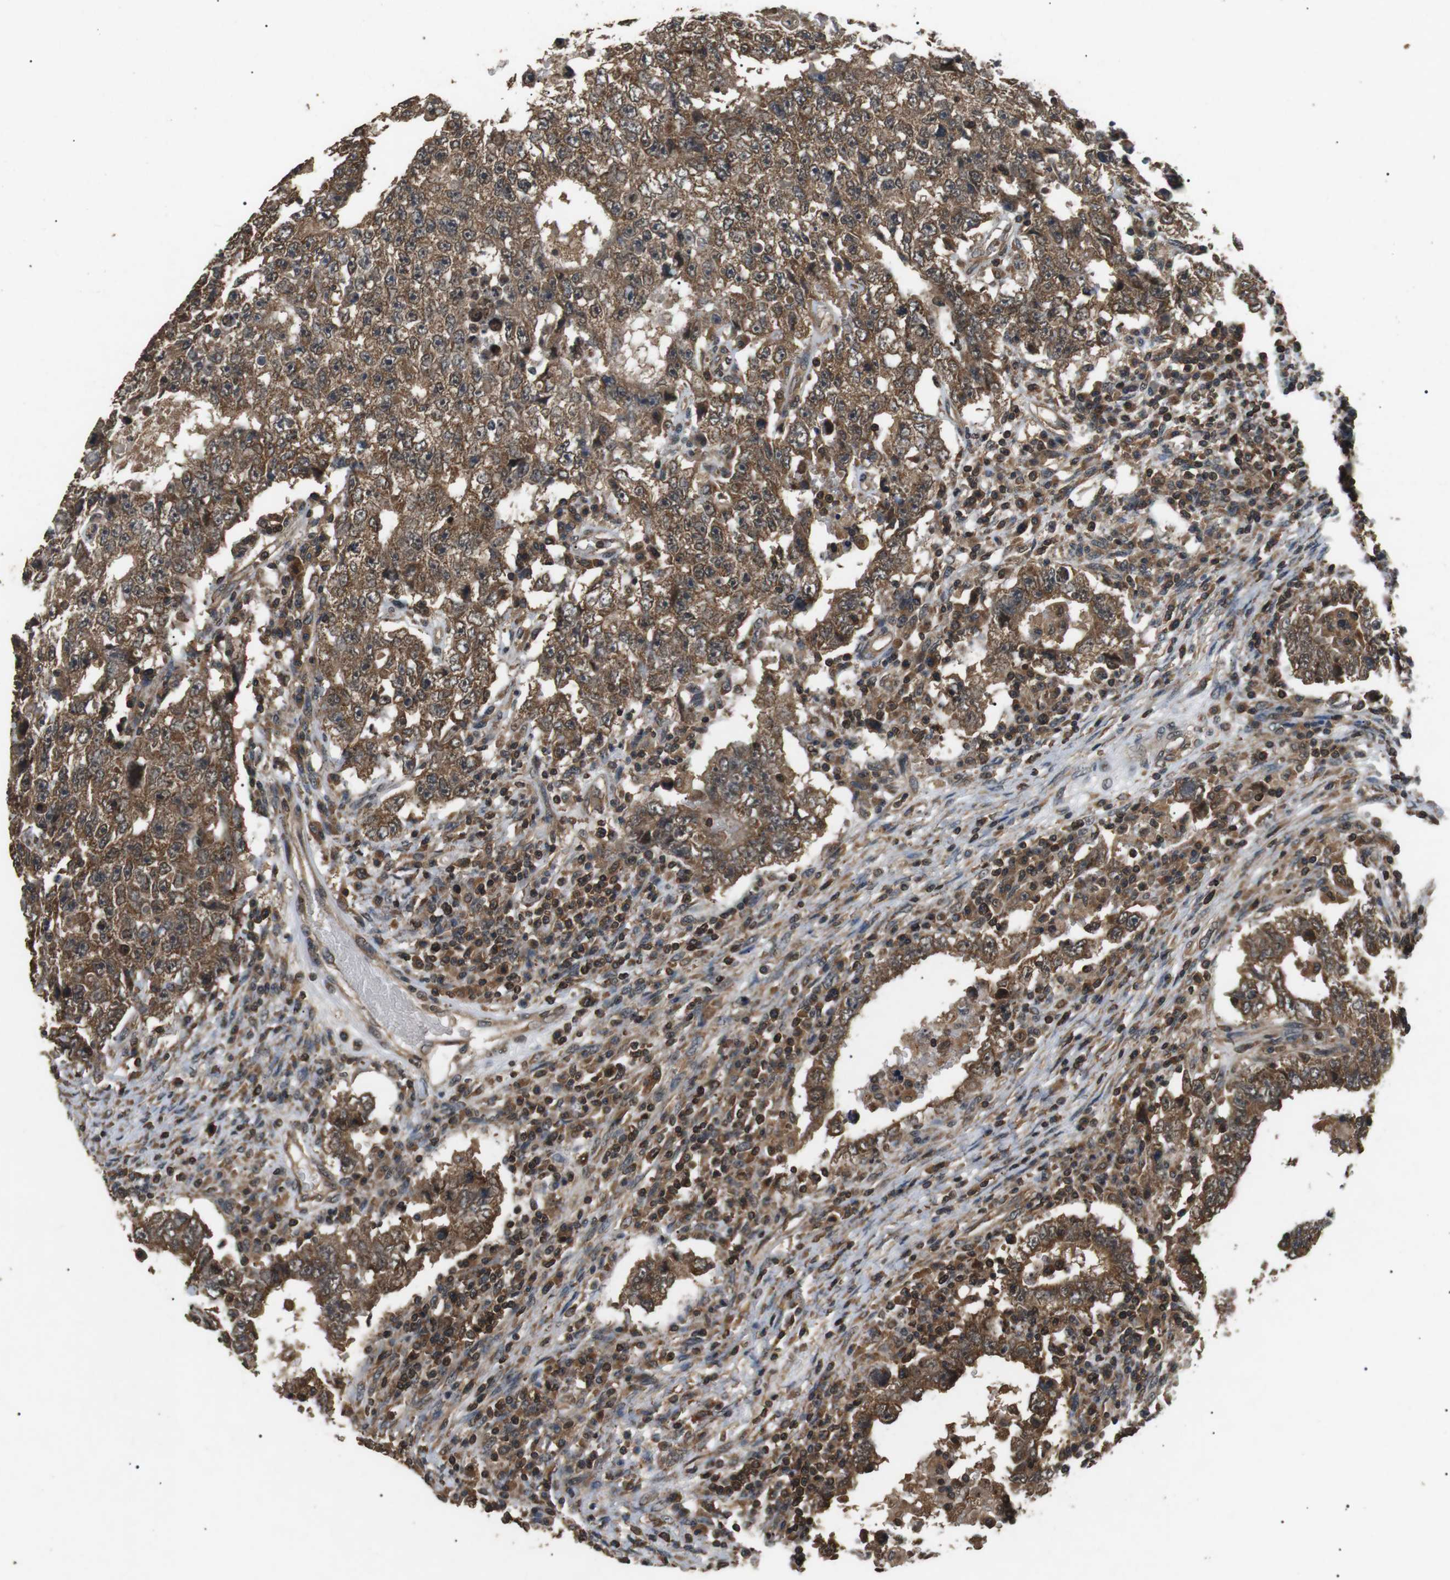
{"staining": {"intensity": "moderate", "quantity": ">75%", "location": "cytoplasmic/membranous"}, "tissue": "testis cancer", "cell_type": "Tumor cells", "image_type": "cancer", "snomed": [{"axis": "morphology", "description": "Carcinoma, Embryonal, NOS"}, {"axis": "topography", "description": "Testis"}], "caption": "Moderate cytoplasmic/membranous staining is present in about >75% of tumor cells in testis cancer (embryonal carcinoma).", "gene": "TBC1D15", "patient": {"sex": "male", "age": 26}}